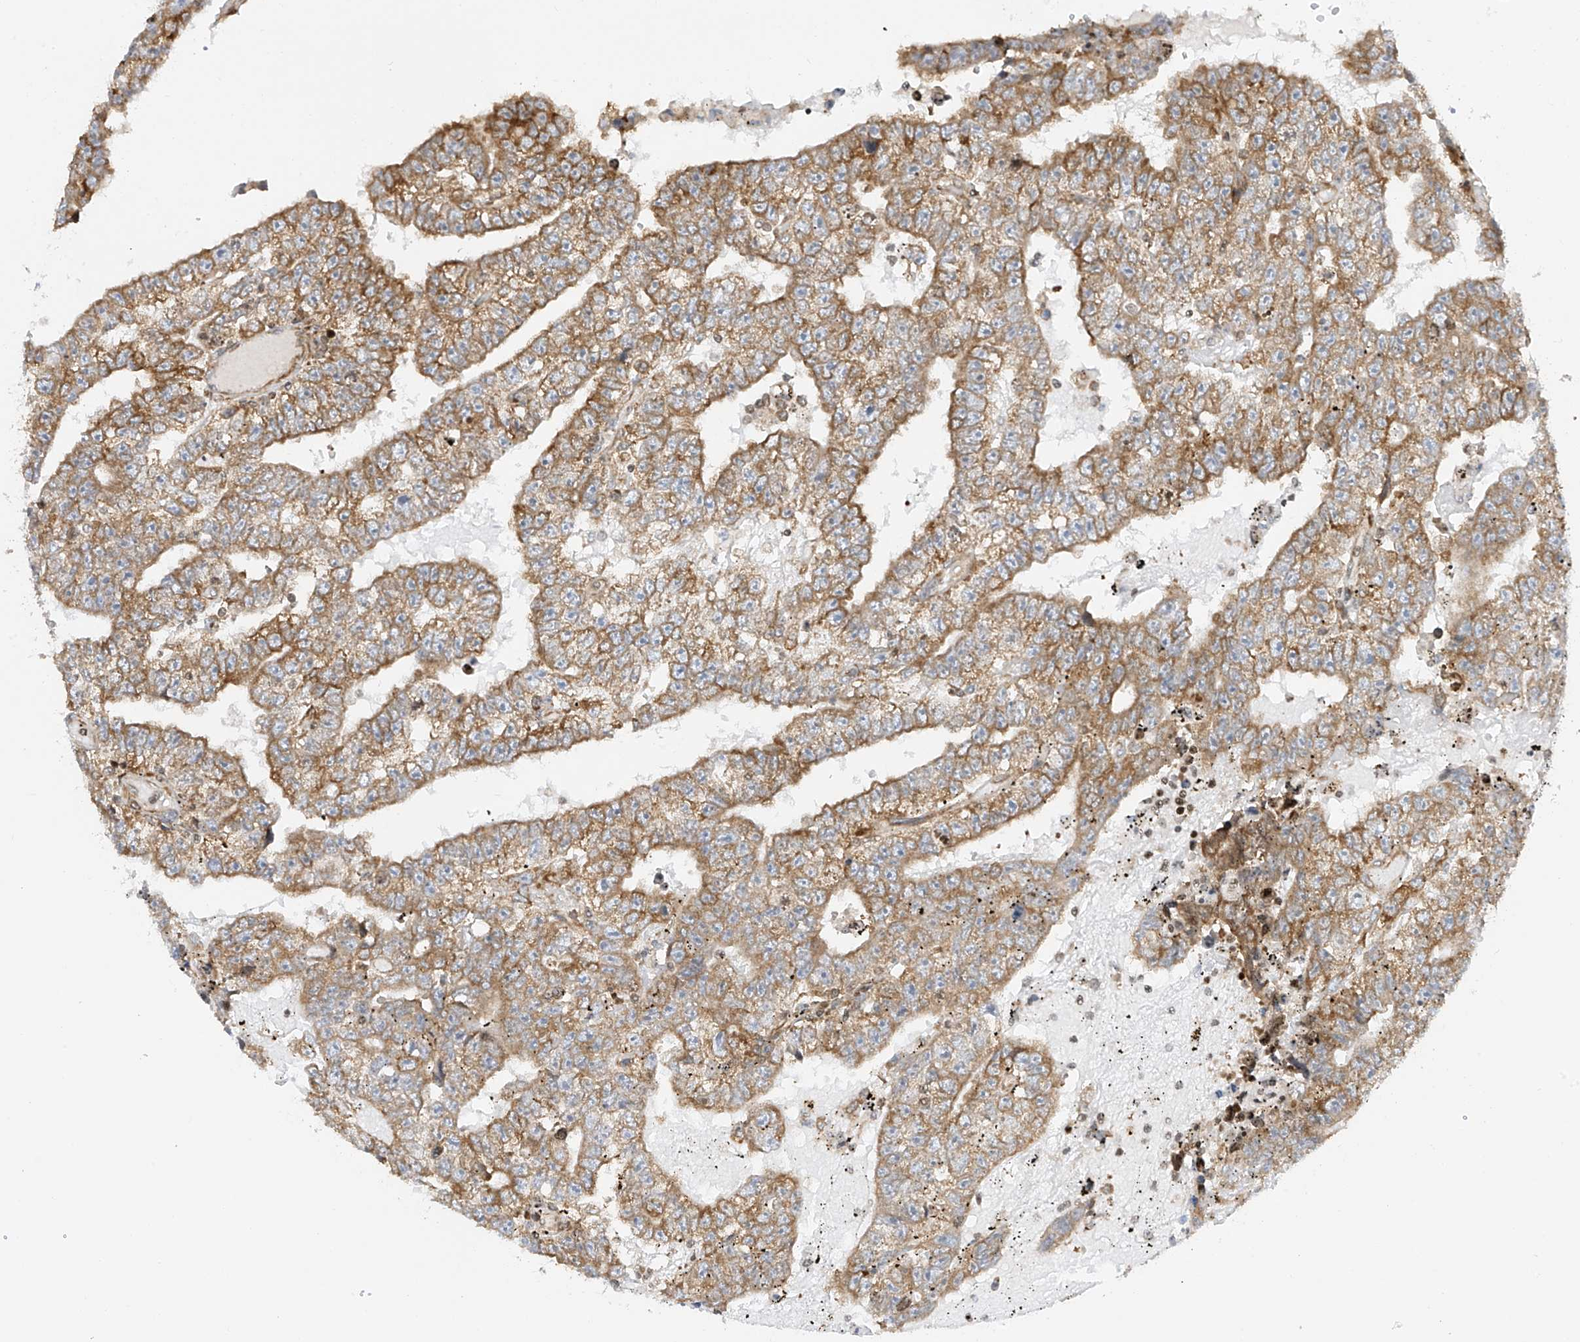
{"staining": {"intensity": "moderate", "quantity": ">75%", "location": "cytoplasmic/membranous"}, "tissue": "testis cancer", "cell_type": "Tumor cells", "image_type": "cancer", "snomed": [{"axis": "morphology", "description": "Carcinoma, Embryonal, NOS"}, {"axis": "topography", "description": "Testis"}], "caption": "A brown stain highlights moderate cytoplasmic/membranous positivity of a protein in testis cancer tumor cells.", "gene": "EDF1", "patient": {"sex": "male", "age": 25}}